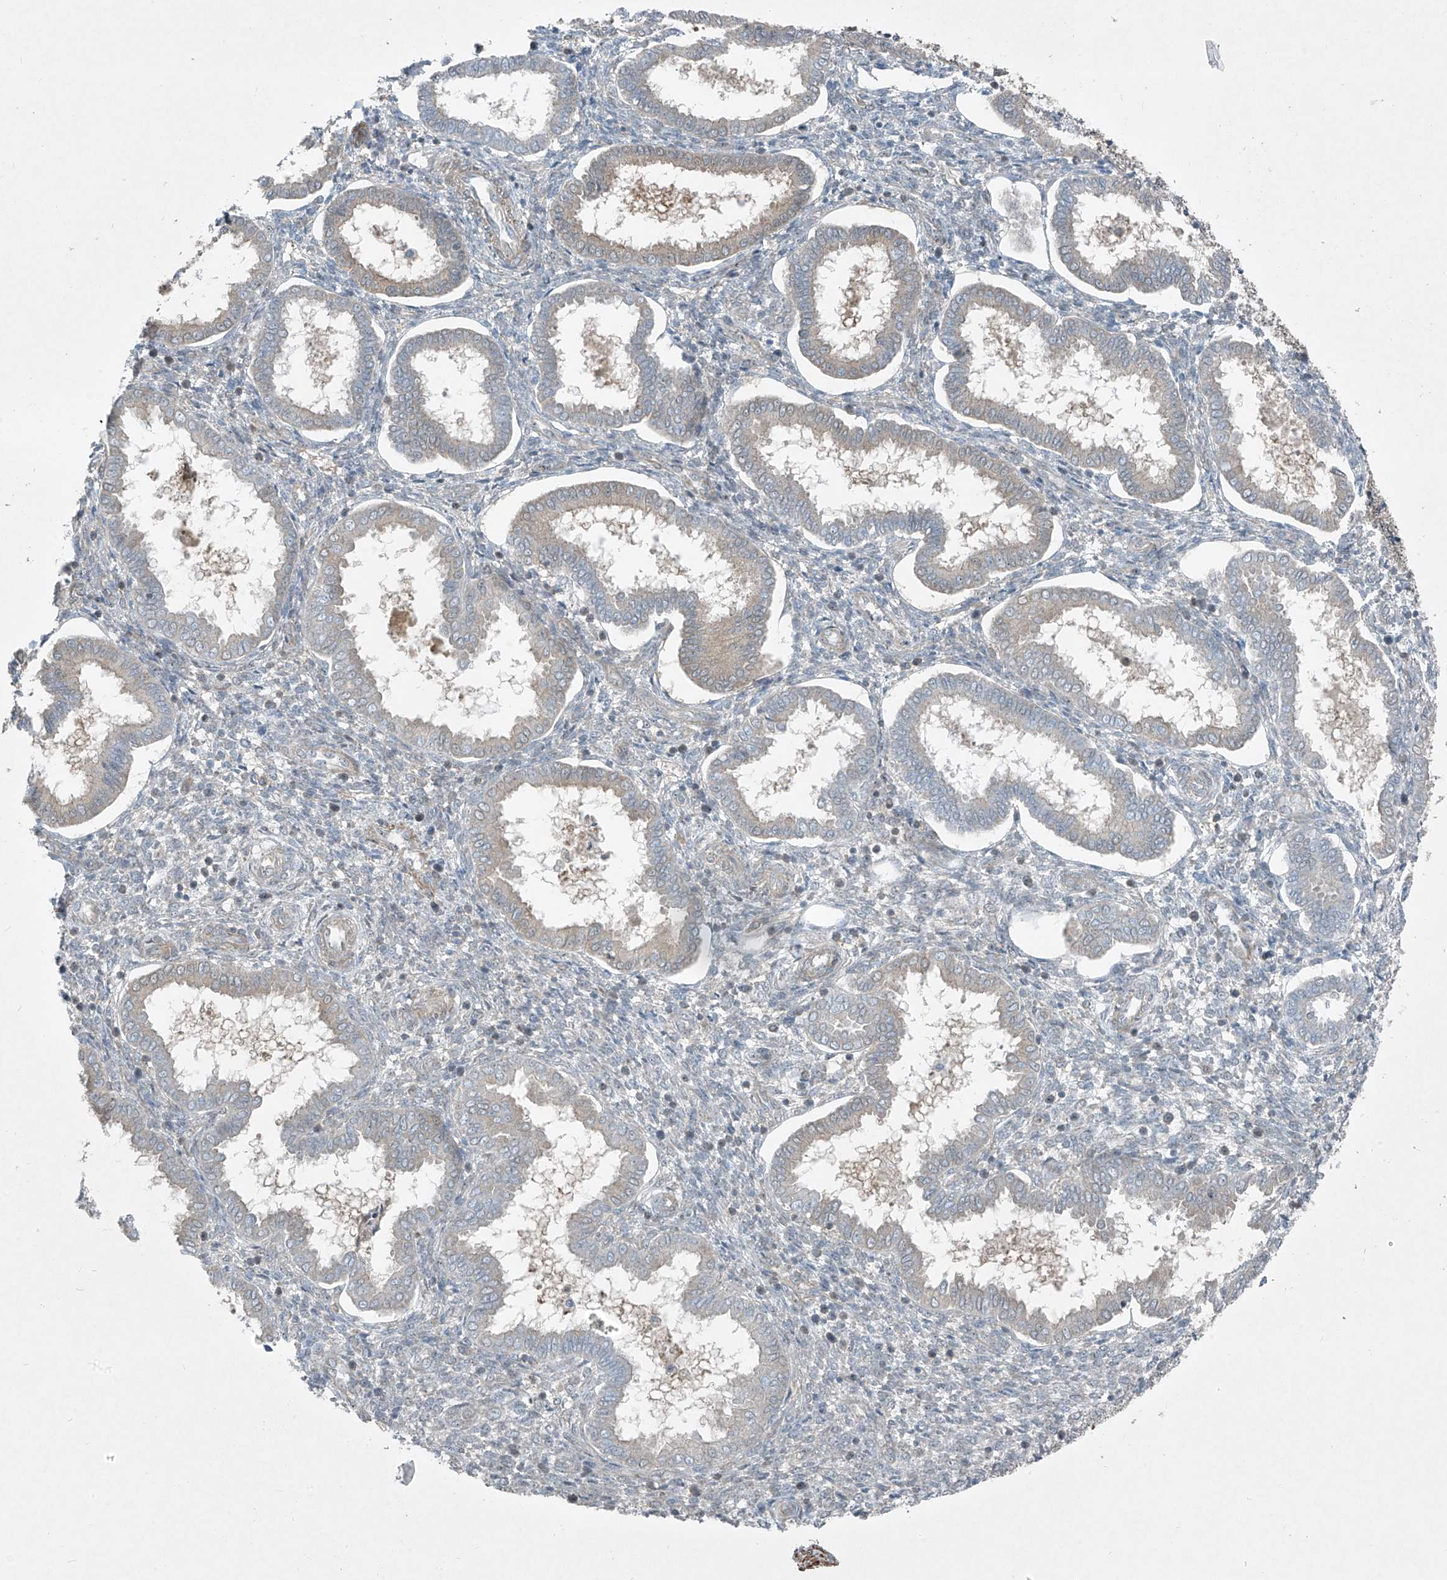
{"staining": {"intensity": "negative", "quantity": "none", "location": "none"}, "tissue": "endometrium", "cell_type": "Cells in endometrial stroma", "image_type": "normal", "snomed": [{"axis": "morphology", "description": "Normal tissue, NOS"}, {"axis": "topography", "description": "Endometrium"}], "caption": "A micrograph of endometrium stained for a protein demonstrates no brown staining in cells in endometrial stroma.", "gene": "PPCS", "patient": {"sex": "female", "age": 24}}